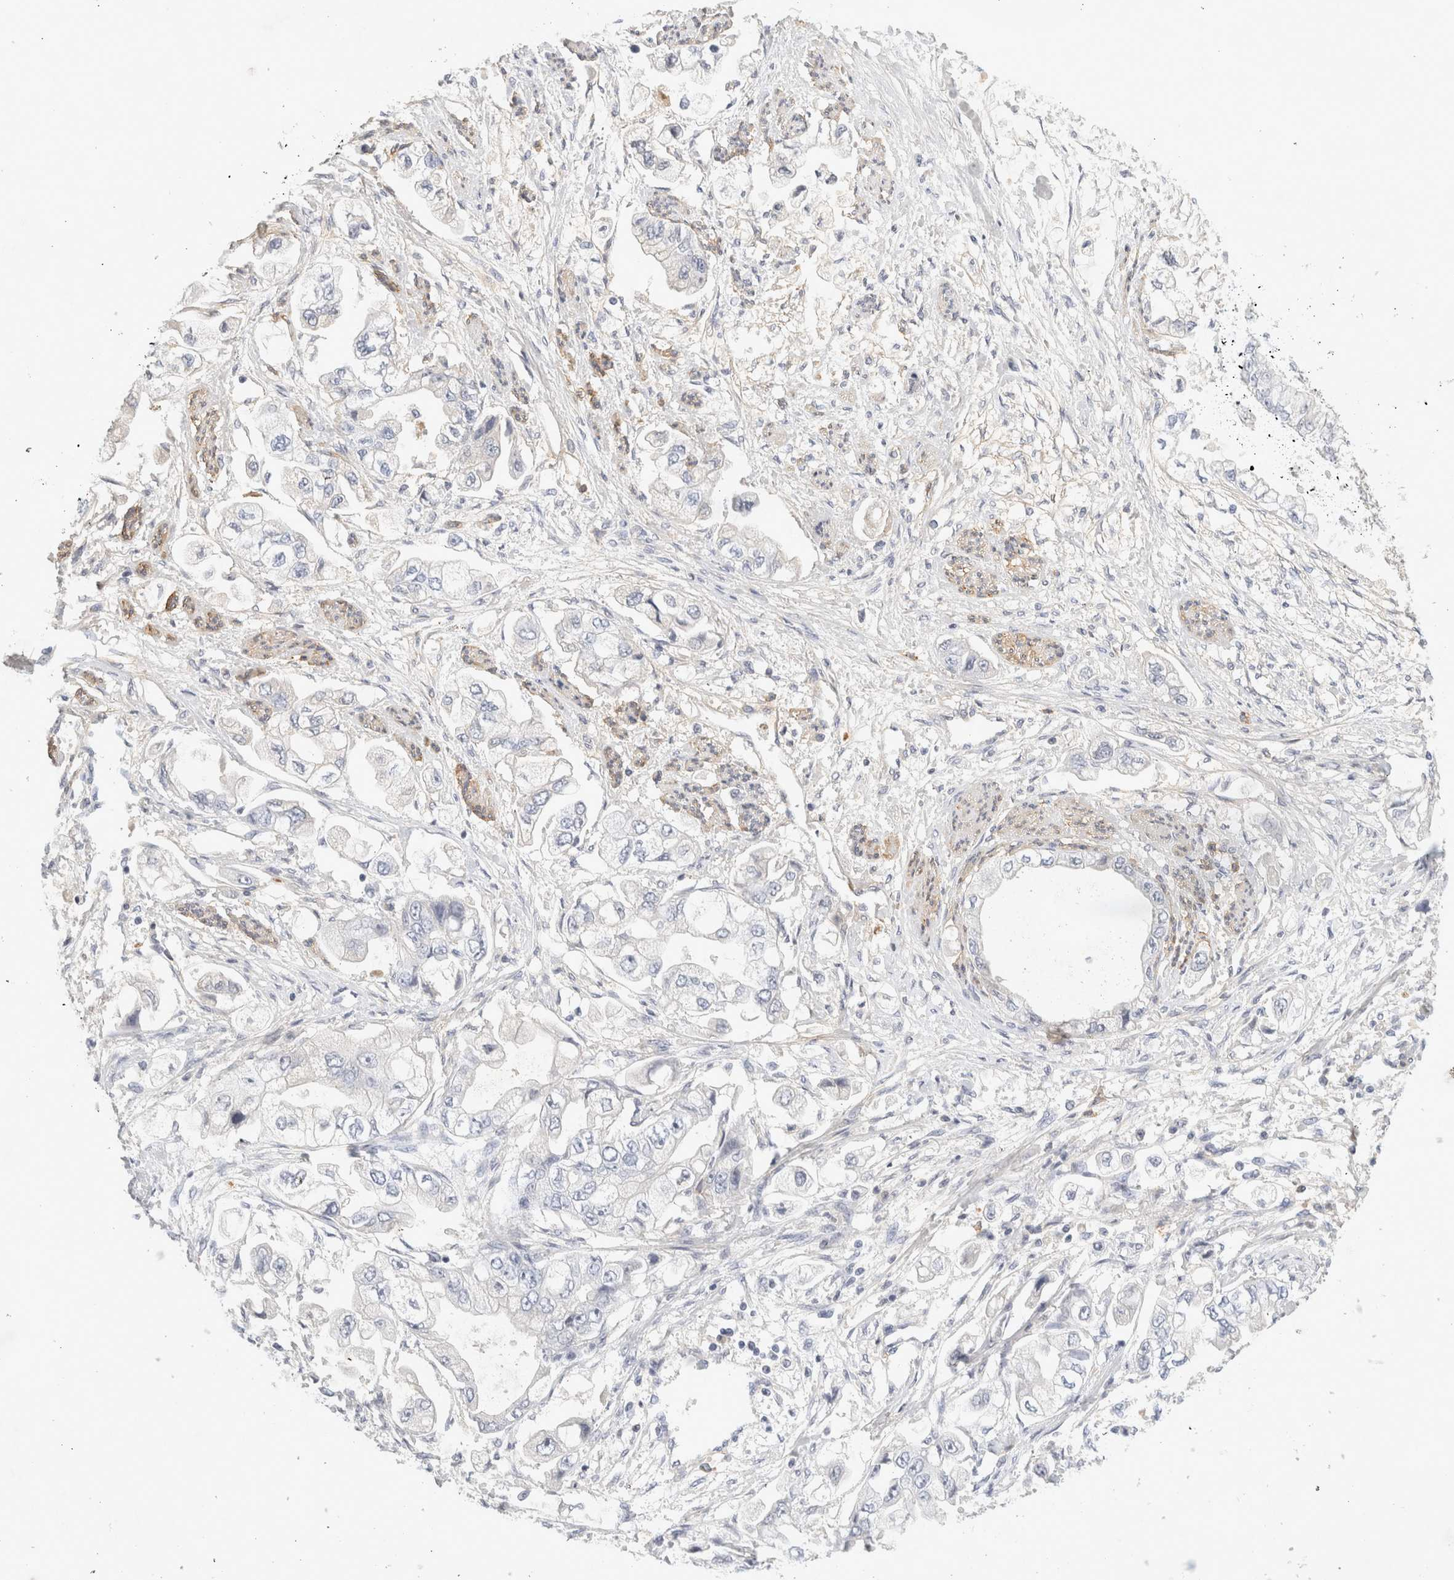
{"staining": {"intensity": "negative", "quantity": "none", "location": "none"}, "tissue": "stomach cancer", "cell_type": "Tumor cells", "image_type": "cancer", "snomed": [{"axis": "morphology", "description": "Adenocarcinoma, NOS"}, {"axis": "topography", "description": "Stomach"}], "caption": "Immunohistochemical staining of stomach adenocarcinoma shows no significant positivity in tumor cells. (Immunohistochemistry (ihc), brightfield microscopy, high magnification).", "gene": "FGL2", "patient": {"sex": "male", "age": 62}}